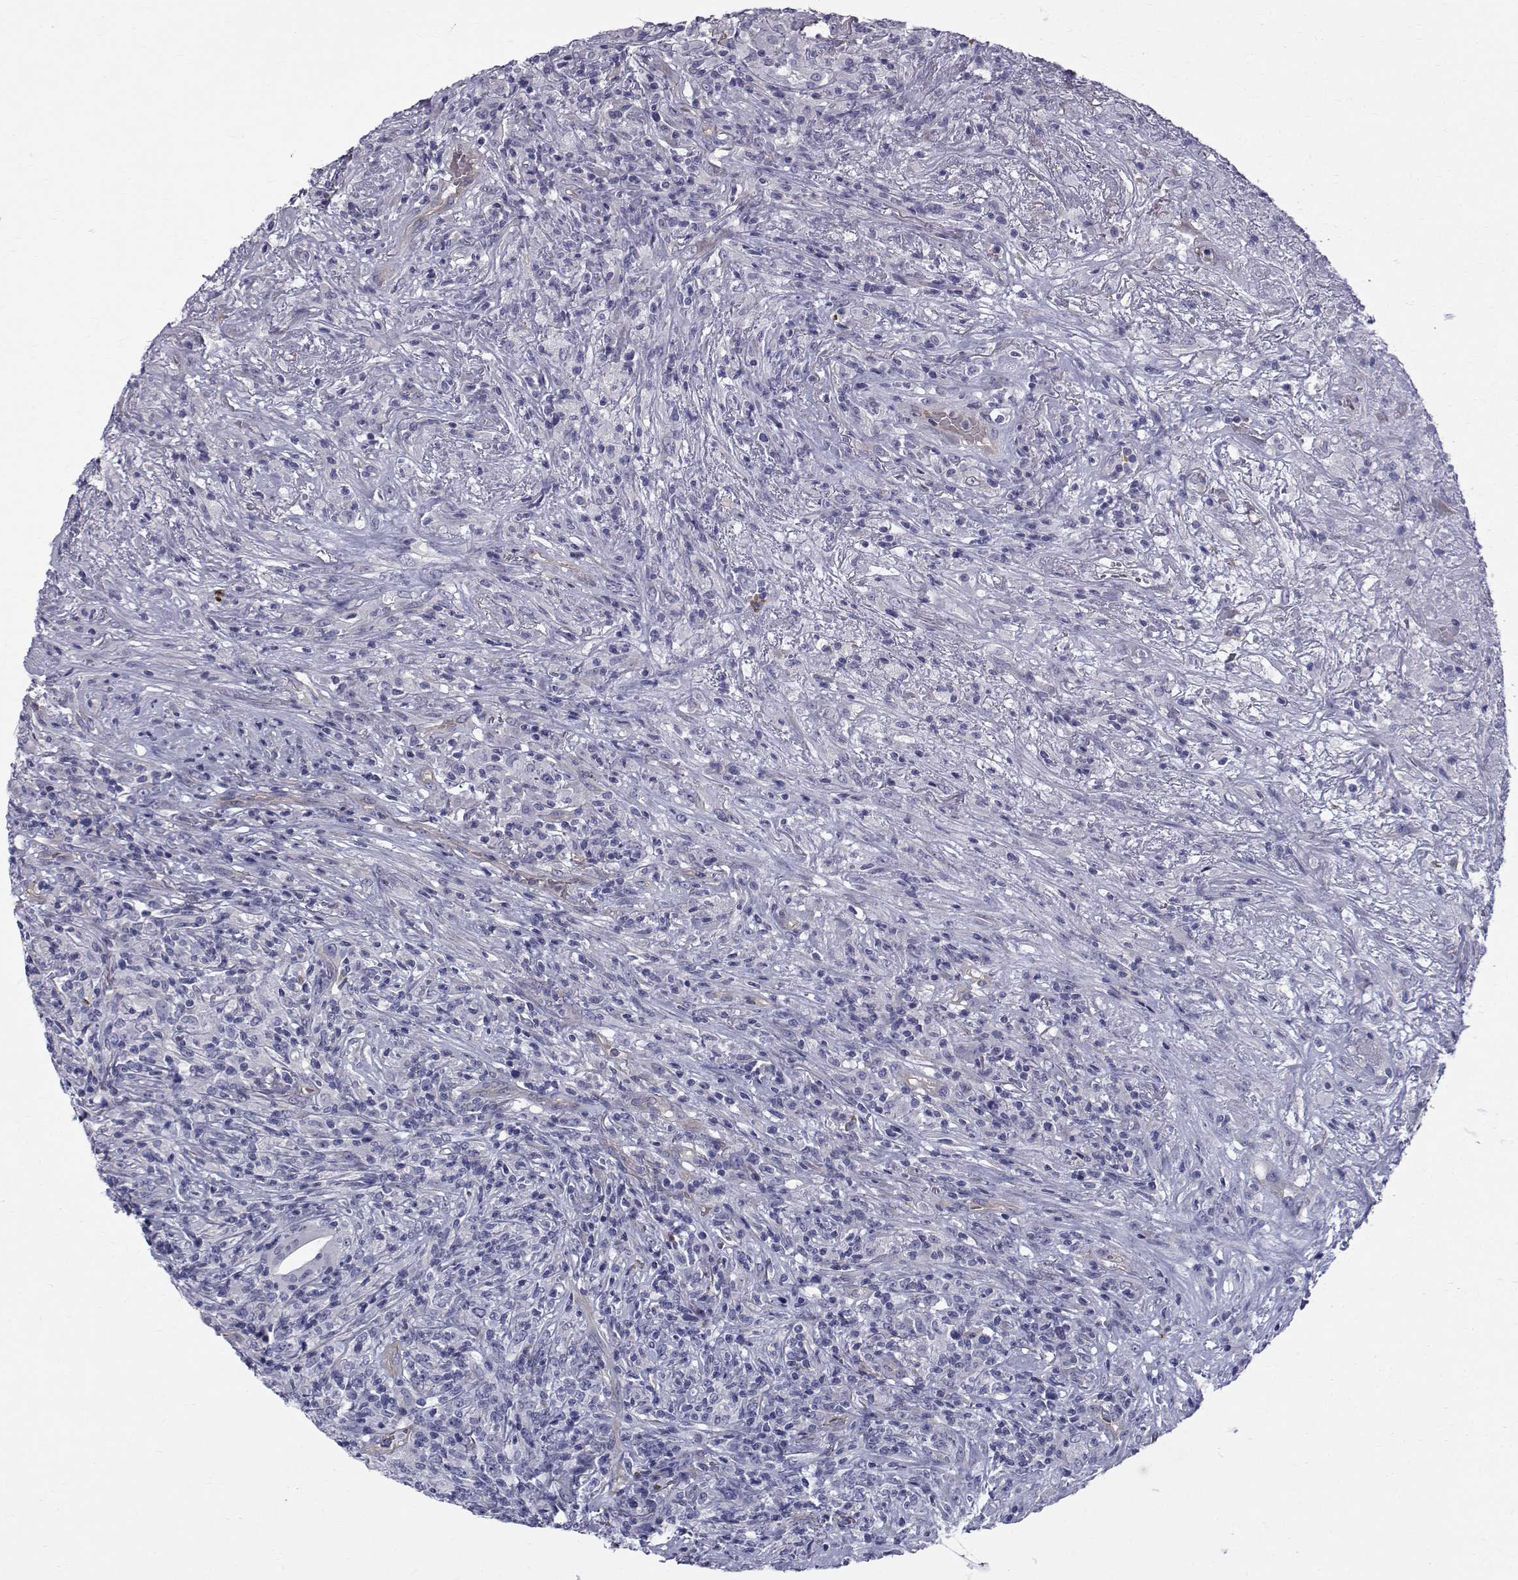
{"staining": {"intensity": "negative", "quantity": "none", "location": "none"}, "tissue": "lymphoma", "cell_type": "Tumor cells", "image_type": "cancer", "snomed": [{"axis": "morphology", "description": "Malignant lymphoma, non-Hodgkin's type, High grade"}, {"axis": "topography", "description": "Lung"}], "caption": "This photomicrograph is of high-grade malignant lymphoma, non-Hodgkin's type stained with immunohistochemistry to label a protein in brown with the nuclei are counter-stained blue. There is no staining in tumor cells.", "gene": "QPCT", "patient": {"sex": "male", "age": 79}}